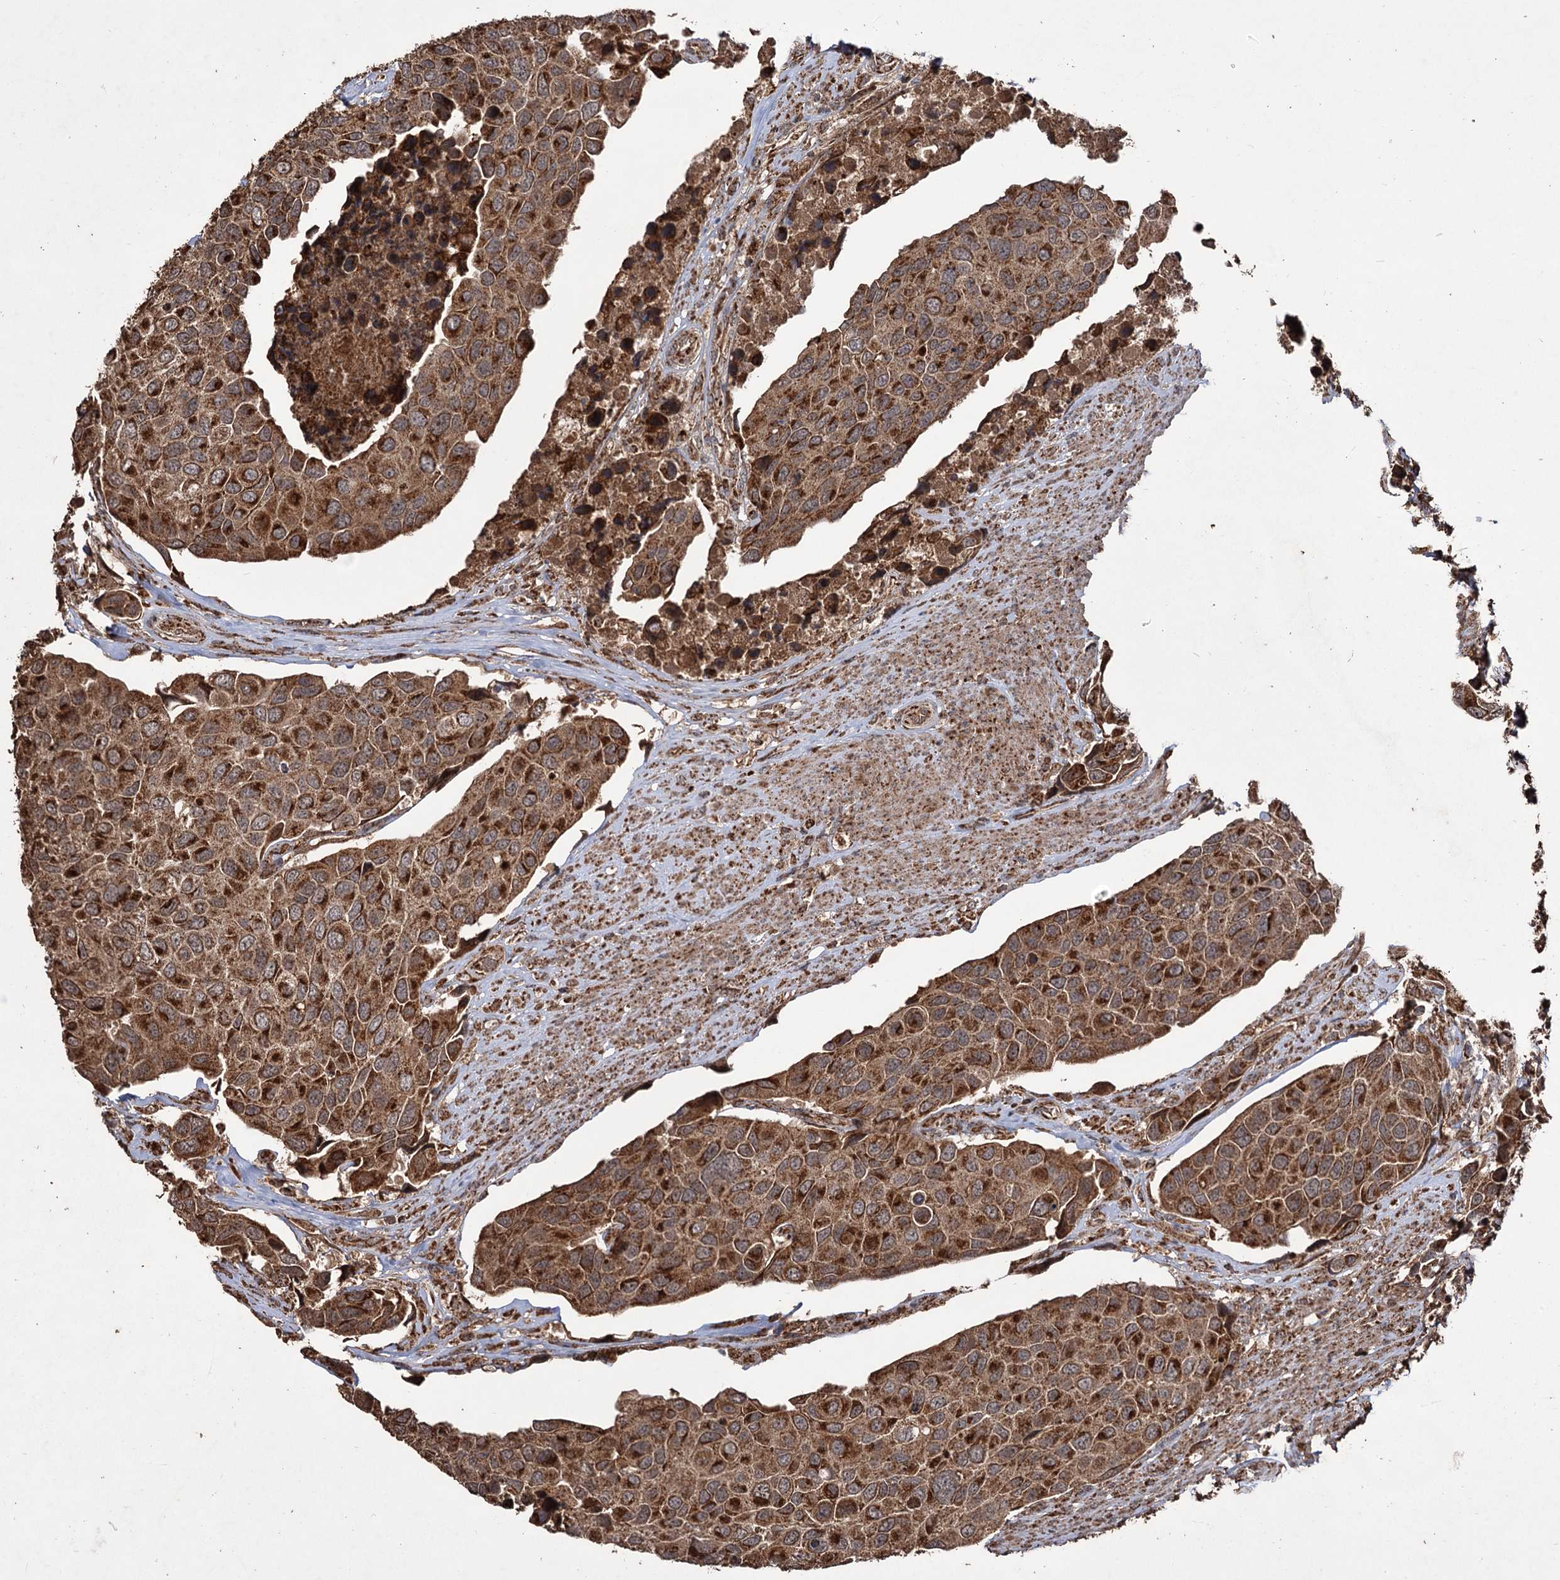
{"staining": {"intensity": "moderate", "quantity": ">75%", "location": "cytoplasmic/membranous"}, "tissue": "urothelial cancer", "cell_type": "Tumor cells", "image_type": "cancer", "snomed": [{"axis": "morphology", "description": "Urothelial carcinoma, High grade"}, {"axis": "topography", "description": "Urinary bladder"}], "caption": "DAB (3,3'-diaminobenzidine) immunohistochemical staining of urothelial cancer exhibits moderate cytoplasmic/membranous protein expression in approximately >75% of tumor cells.", "gene": "IPO4", "patient": {"sex": "male", "age": 74}}